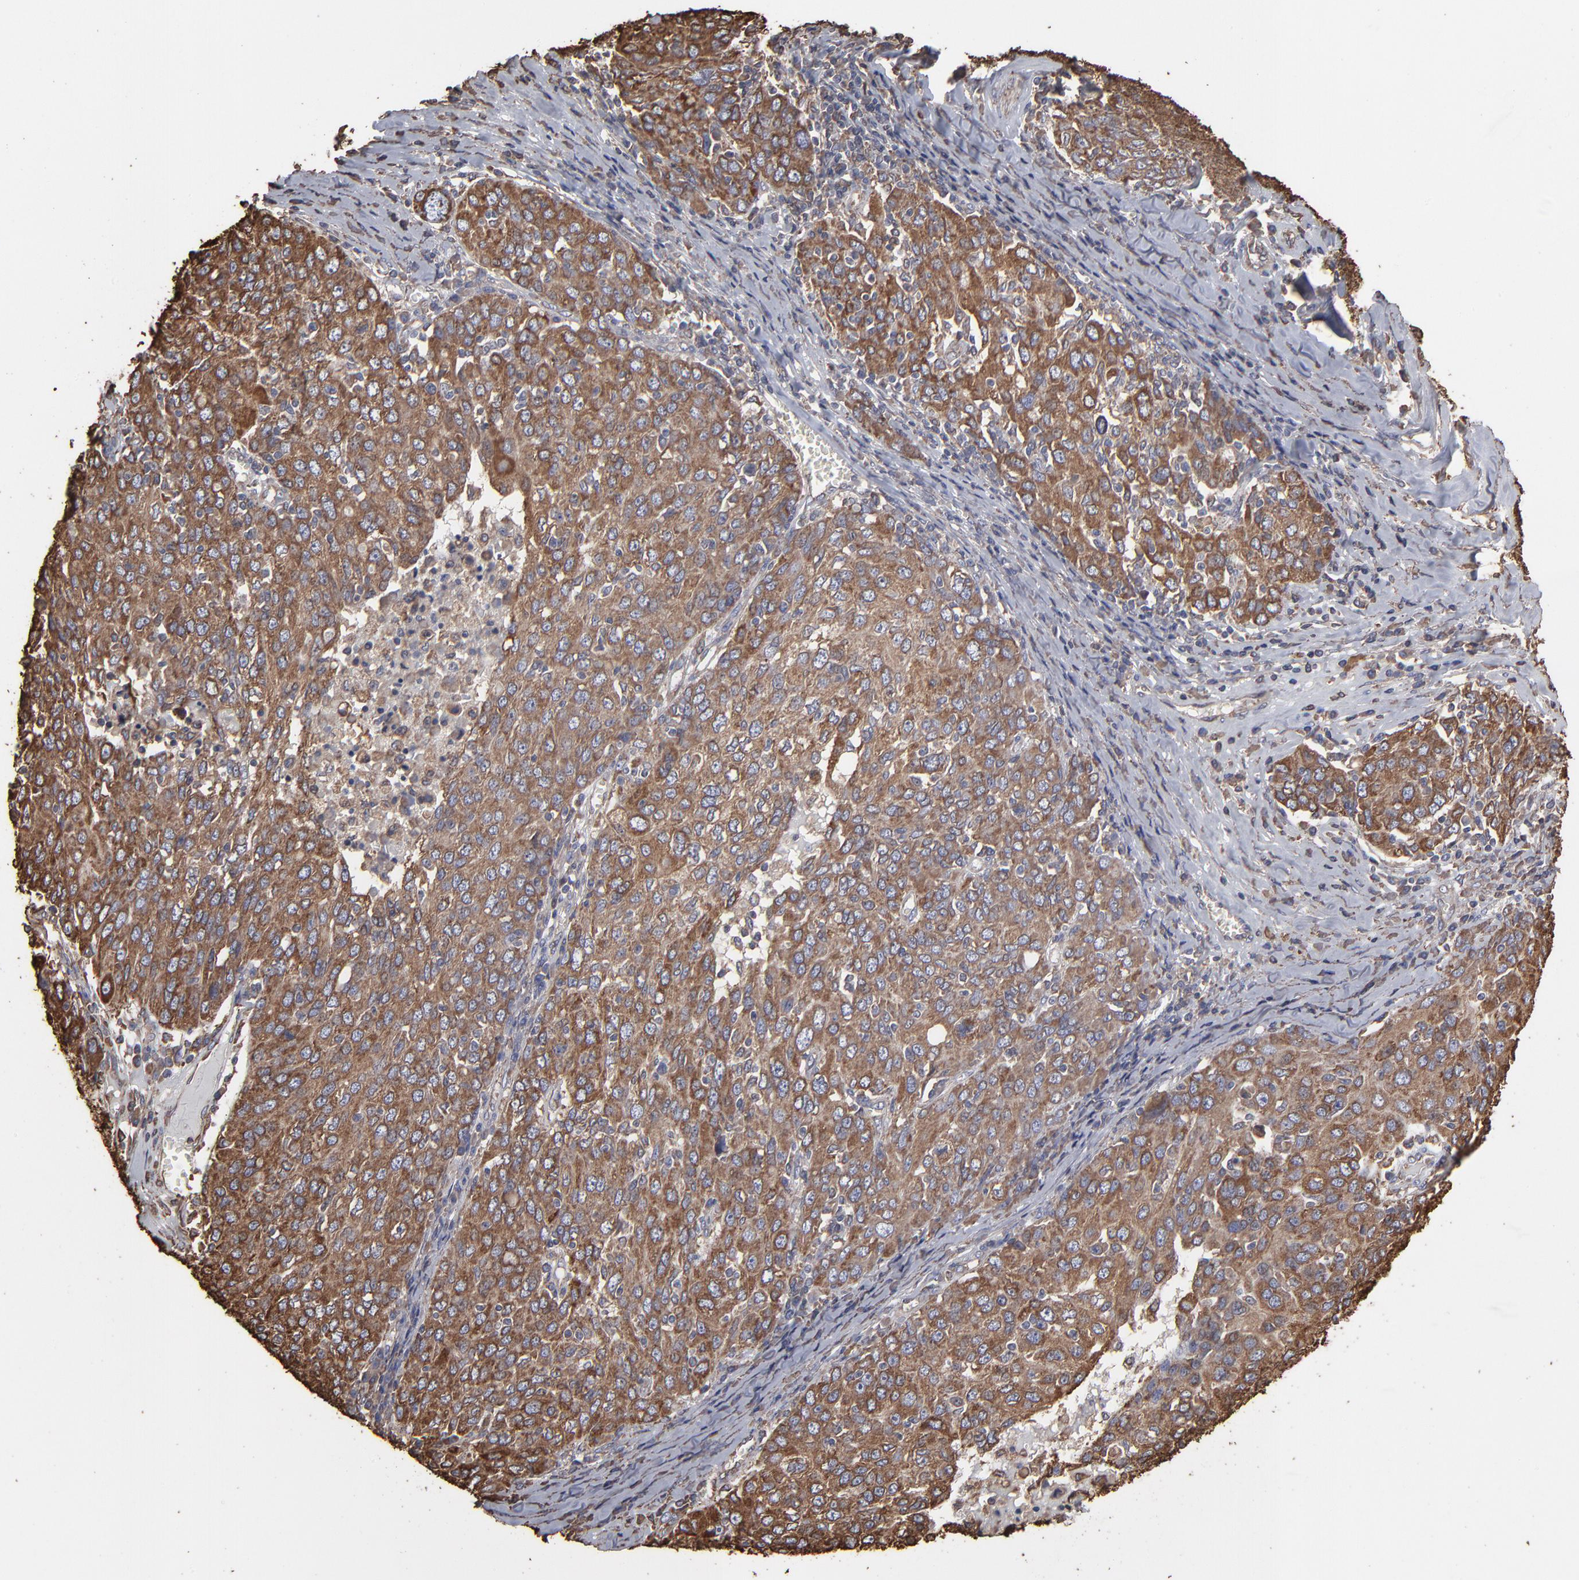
{"staining": {"intensity": "moderate", "quantity": ">75%", "location": "cytoplasmic/membranous"}, "tissue": "ovarian cancer", "cell_type": "Tumor cells", "image_type": "cancer", "snomed": [{"axis": "morphology", "description": "Carcinoma, endometroid"}, {"axis": "topography", "description": "Ovary"}], "caption": "IHC image of human endometroid carcinoma (ovarian) stained for a protein (brown), which demonstrates medium levels of moderate cytoplasmic/membranous positivity in approximately >75% of tumor cells.", "gene": "PDIA3", "patient": {"sex": "female", "age": 50}}